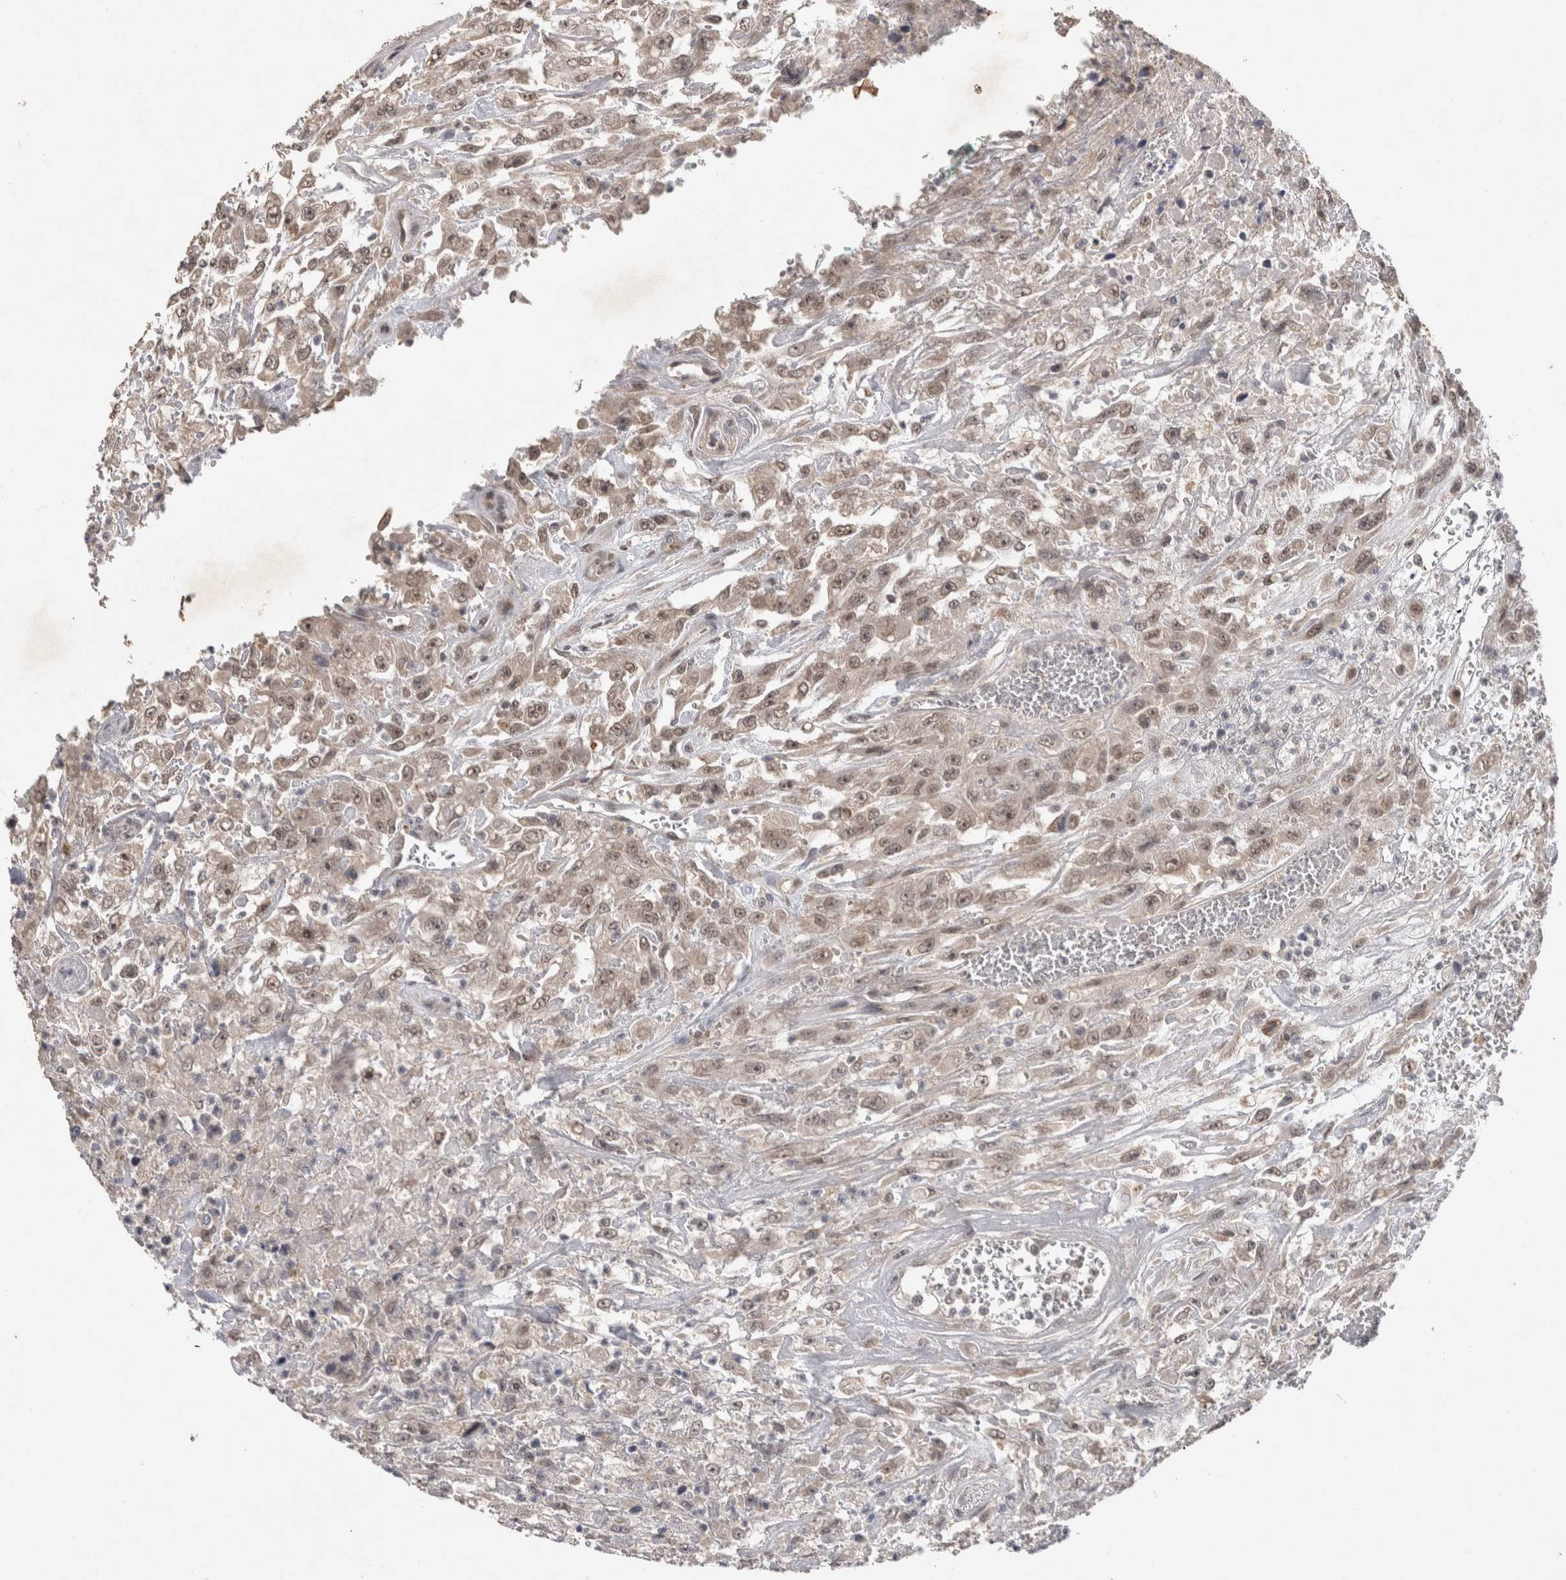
{"staining": {"intensity": "weak", "quantity": "<25%", "location": "cytoplasmic/membranous,nuclear"}, "tissue": "urothelial cancer", "cell_type": "Tumor cells", "image_type": "cancer", "snomed": [{"axis": "morphology", "description": "Urothelial carcinoma, High grade"}, {"axis": "topography", "description": "Urinary bladder"}], "caption": "The photomicrograph reveals no significant expression in tumor cells of high-grade urothelial carcinoma. Brightfield microscopy of IHC stained with DAB (brown) and hematoxylin (blue), captured at high magnification.", "gene": "RHPN1", "patient": {"sex": "male", "age": 46}}